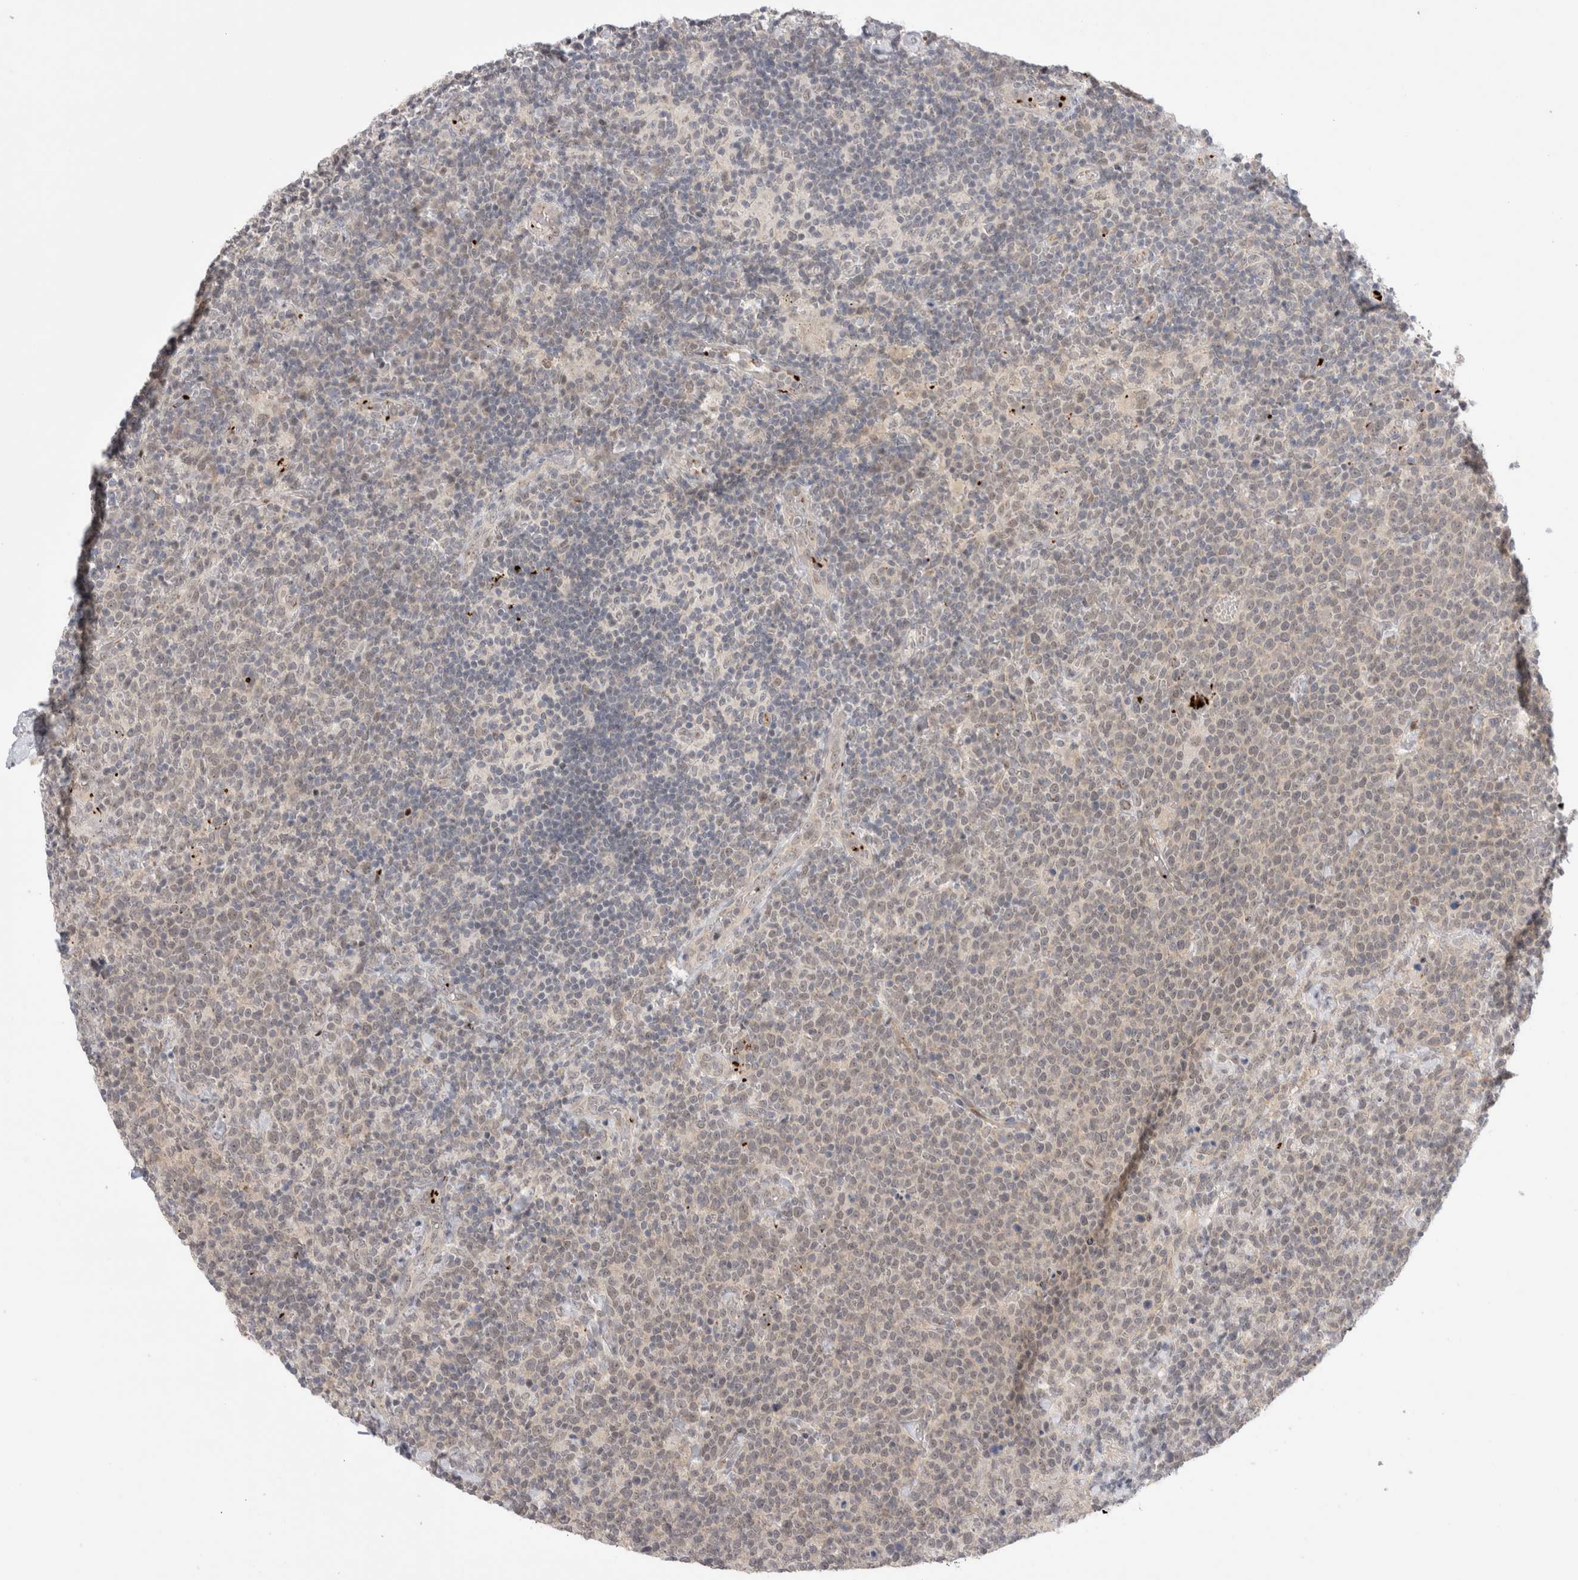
{"staining": {"intensity": "weak", "quantity": "<25%", "location": "nuclear"}, "tissue": "lymphoma", "cell_type": "Tumor cells", "image_type": "cancer", "snomed": [{"axis": "morphology", "description": "Malignant lymphoma, non-Hodgkin's type, High grade"}, {"axis": "topography", "description": "Lymph node"}], "caption": "Histopathology image shows no protein expression in tumor cells of lymphoma tissue. (DAB (3,3'-diaminobenzidine) IHC, high magnification).", "gene": "VPS28", "patient": {"sex": "male", "age": 61}}